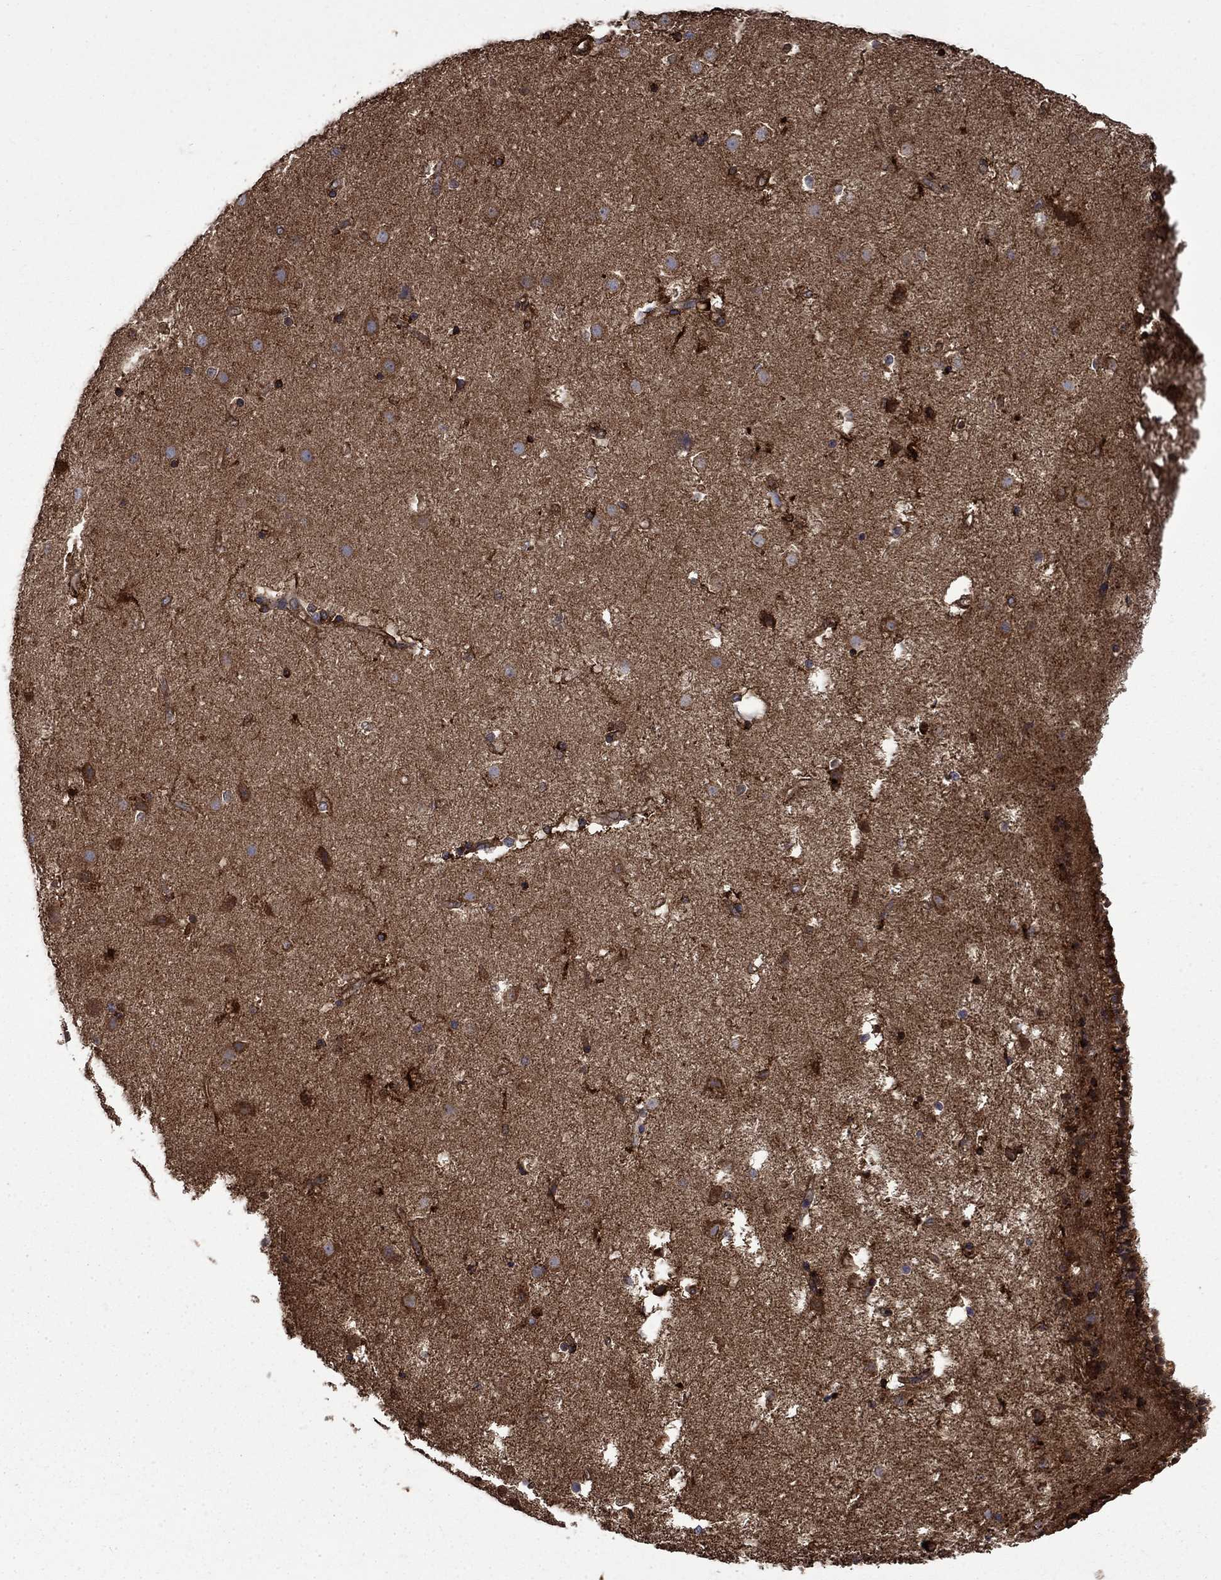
{"staining": {"intensity": "strong", "quantity": "<25%", "location": "cytoplasmic/membranous"}, "tissue": "caudate", "cell_type": "Glial cells", "image_type": "normal", "snomed": [{"axis": "morphology", "description": "Normal tissue, NOS"}, {"axis": "topography", "description": "Lateral ventricle wall"}], "caption": "Strong cytoplasmic/membranous protein staining is seen in about <25% of glial cells in caudate. (Stains: DAB (3,3'-diaminobenzidine) in brown, nuclei in blue, Microscopy: brightfield microscopy at high magnification).", "gene": "CUTC", "patient": {"sex": "female", "age": 71}}